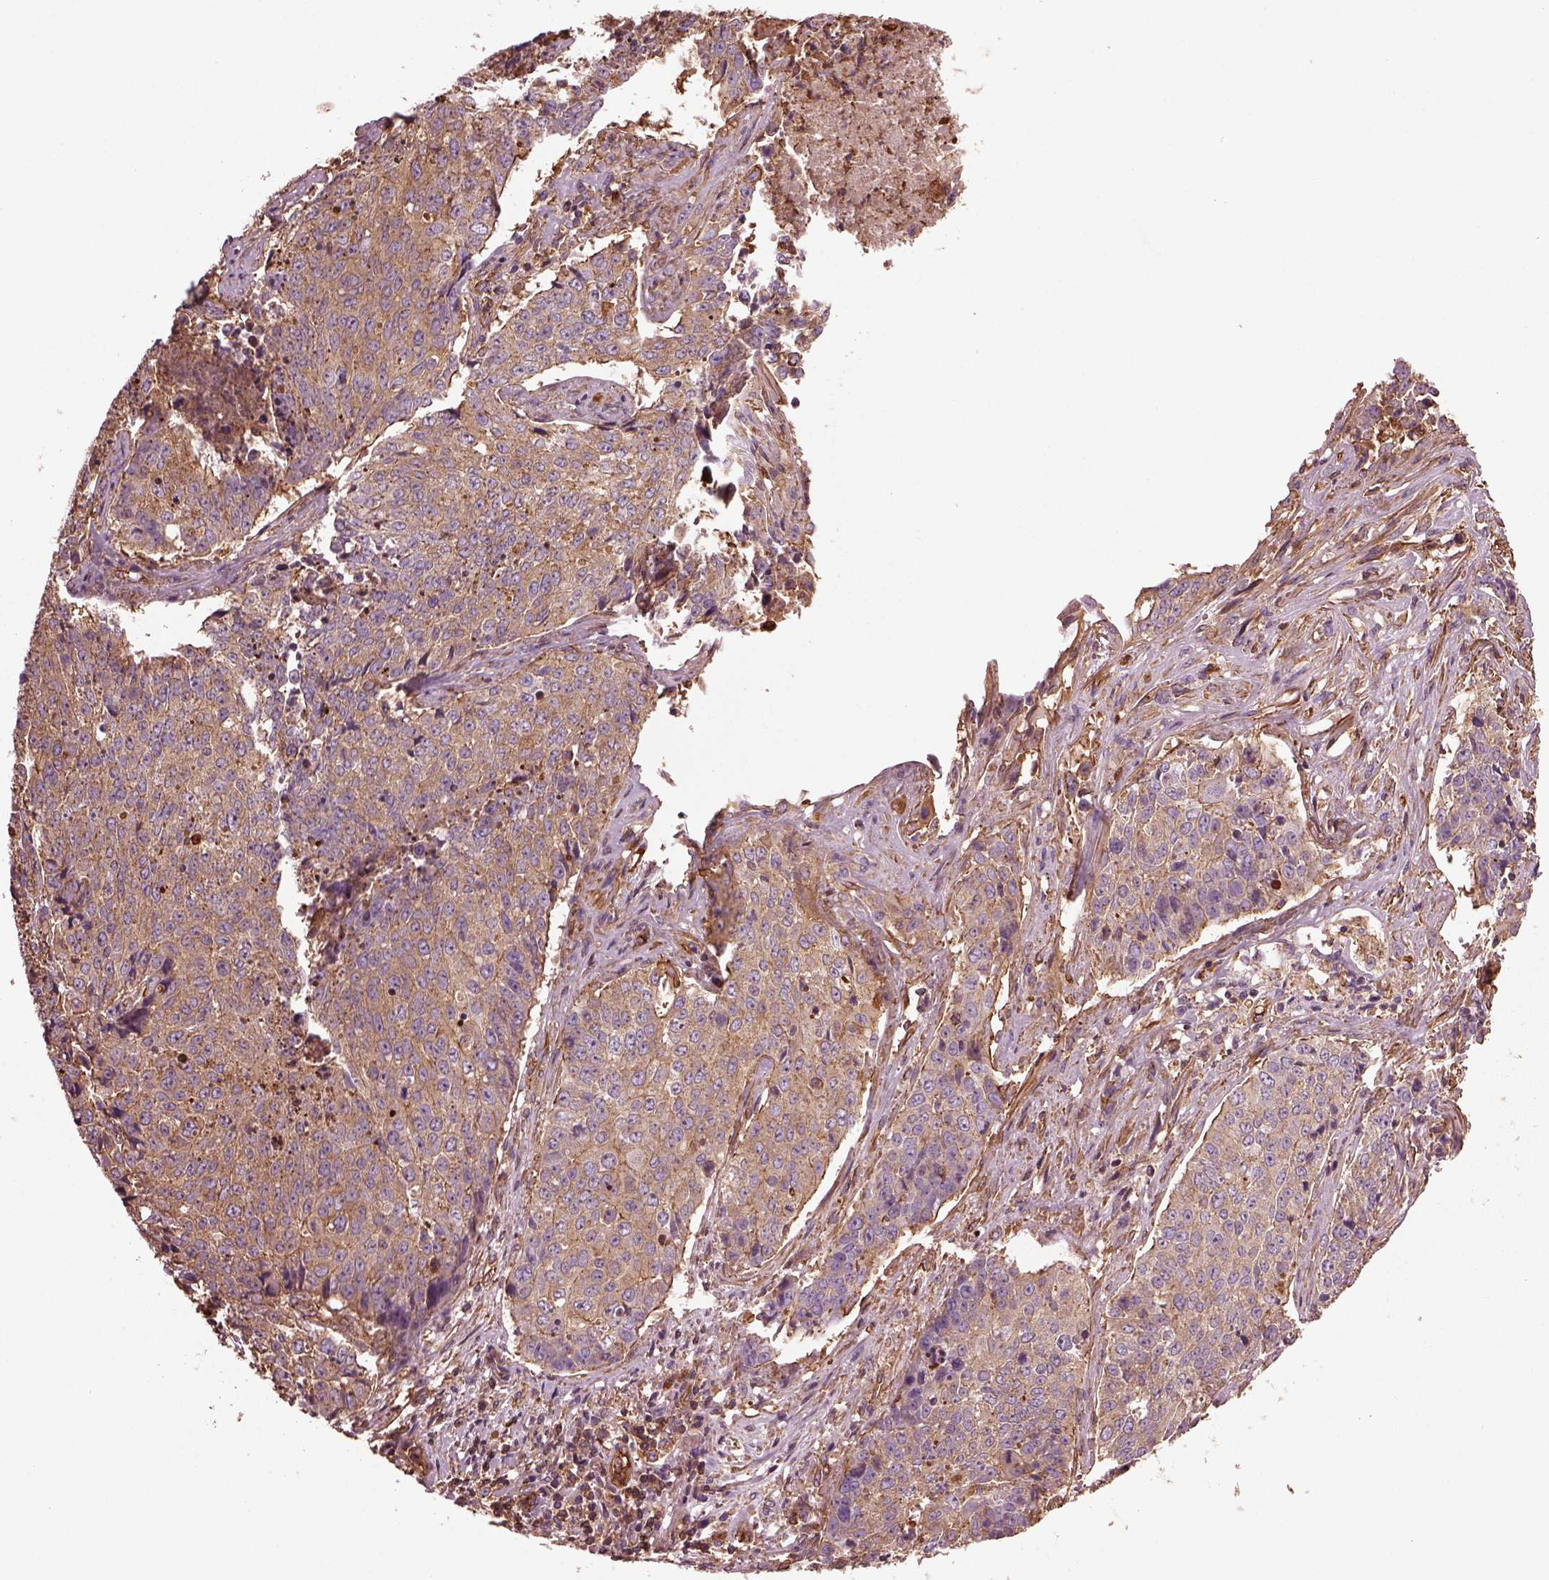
{"staining": {"intensity": "weak", "quantity": ">75%", "location": "cytoplasmic/membranous"}, "tissue": "lung cancer", "cell_type": "Tumor cells", "image_type": "cancer", "snomed": [{"axis": "morphology", "description": "Normal tissue, NOS"}, {"axis": "morphology", "description": "Squamous cell carcinoma, NOS"}, {"axis": "topography", "description": "Bronchus"}, {"axis": "topography", "description": "Lung"}], "caption": "Brown immunohistochemical staining in human lung squamous cell carcinoma displays weak cytoplasmic/membranous positivity in approximately >75% of tumor cells.", "gene": "MYL6", "patient": {"sex": "male", "age": 64}}